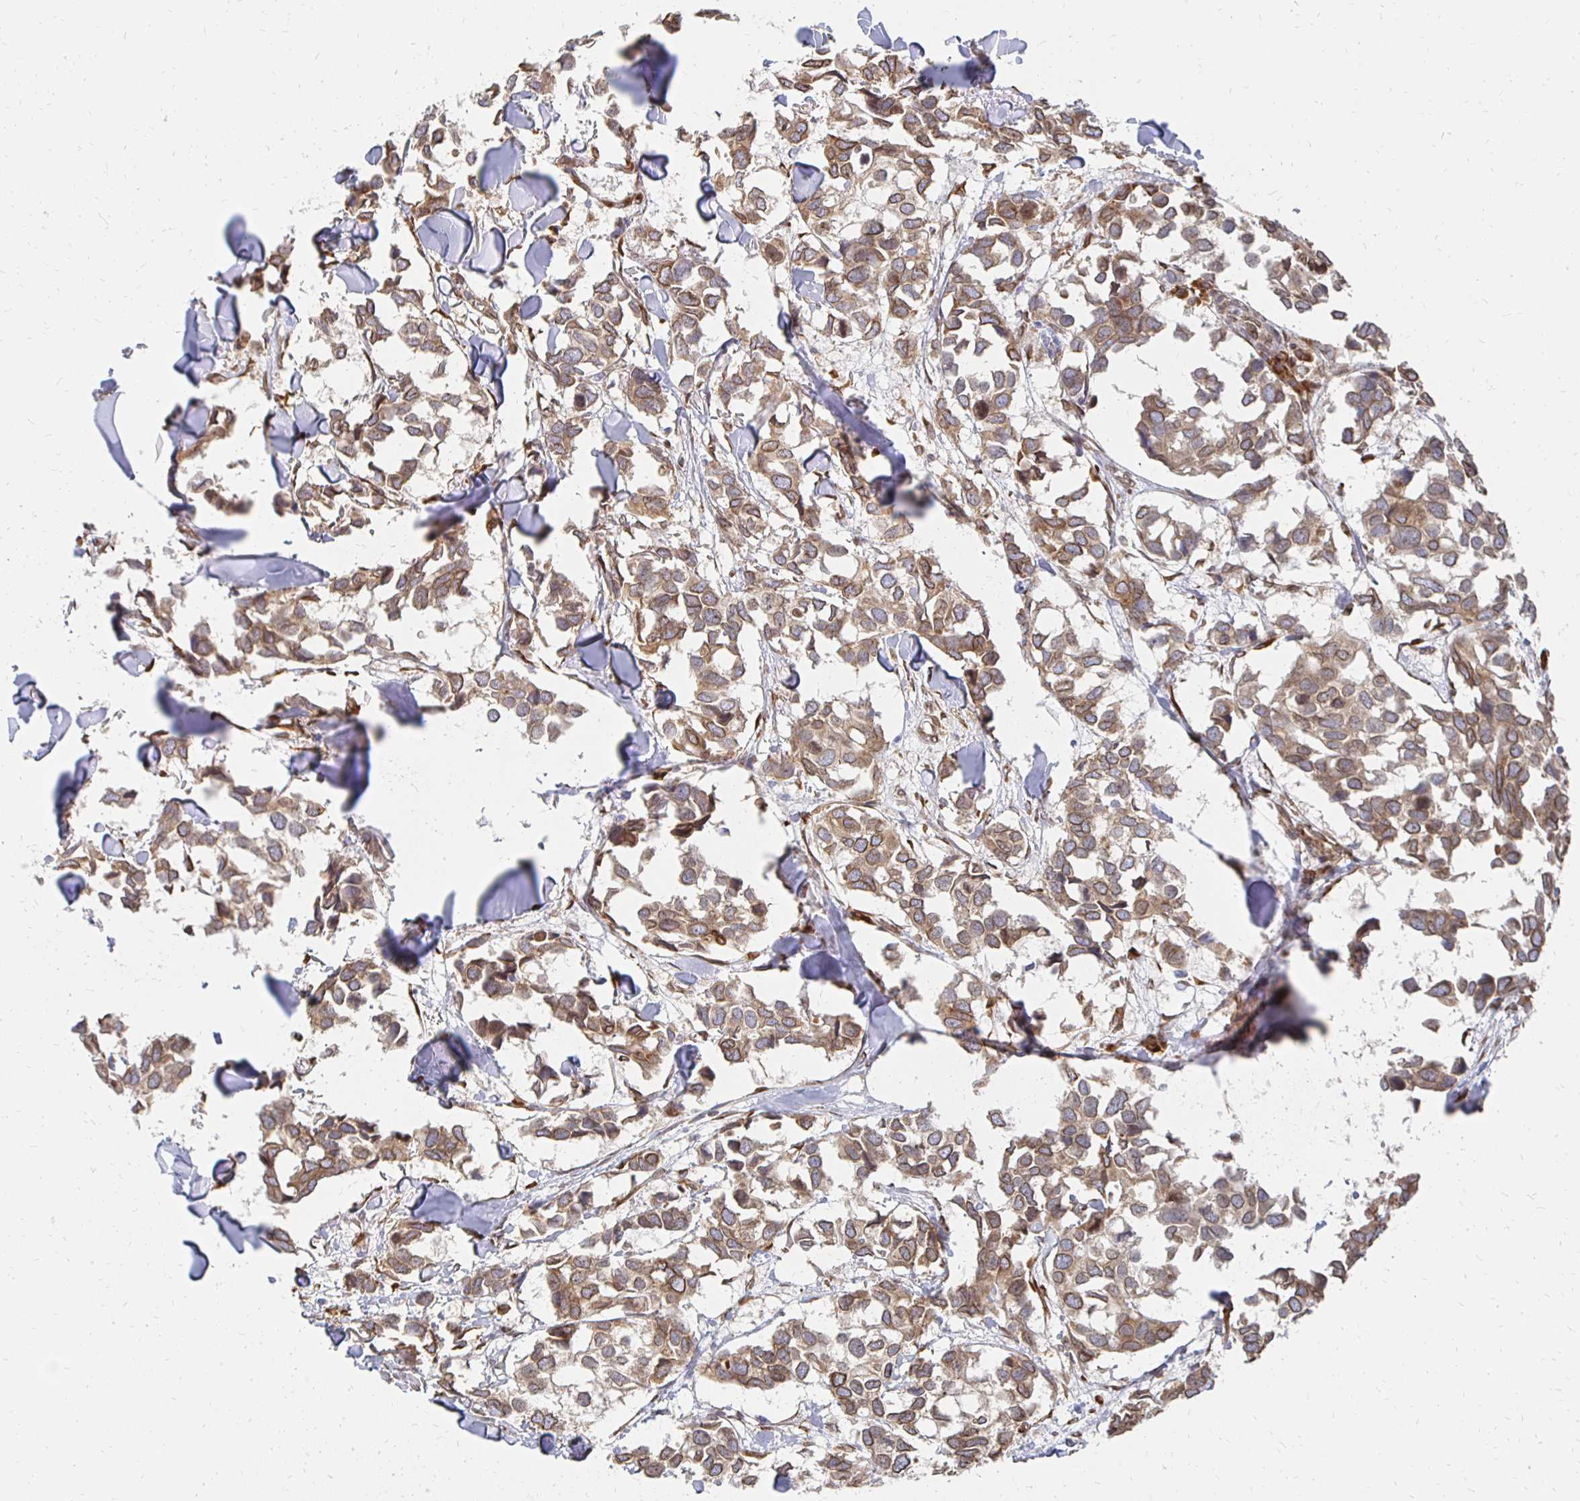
{"staining": {"intensity": "moderate", "quantity": ">75%", "location": "cytoplasmic/membranous,nuclear"}, "tissue": "breast cancer", "cell_type": "Tumor cells", "image_type": "cancer", "snomed": [{"axis": "morphology", "description": "Duct carcinoma"}, {"axis": "topography", "description": "Breast"}], "caption": "A medium amount of moderate cytoplasmic/membranous and nuclear positivity is present in about >75% of tumor cells in breast intraductal carcinoma tissue. Using DAB (3,3'-diaminobenzidine) (brown) and hematoxylin (blue) stains, captured at high magnification using brightfield microscopy.", "gene": "PELI3", "patient": {"sex": "female", "age": 83}}